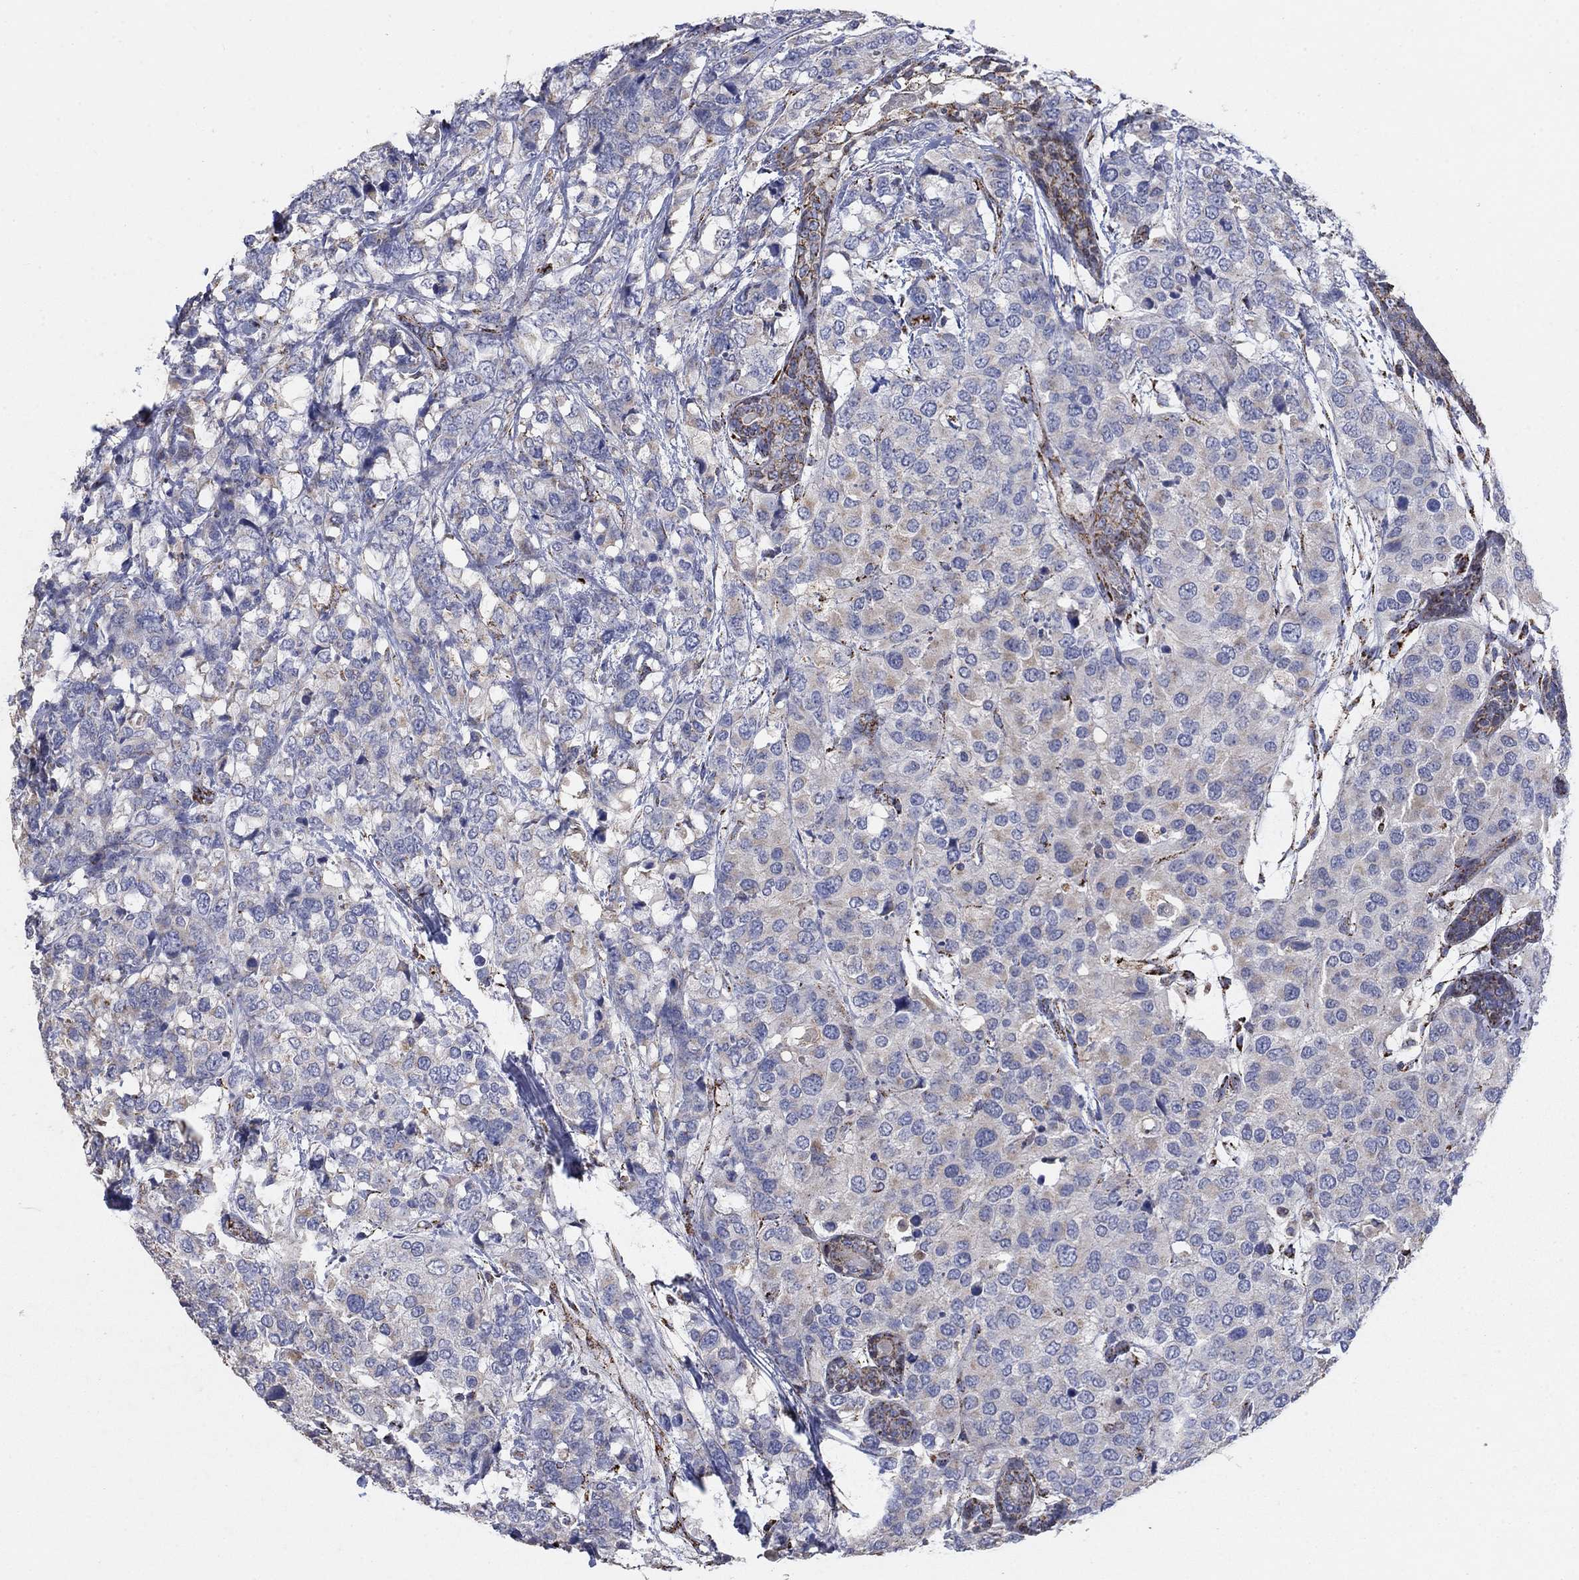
{"staining": {"intensity": "weak", "quantity": "25%-75%", "location": "cytoplasmic/membranous"}, "tissue": "breast cancer", "cell_type": "Tumor cells", "image_type": "cancer", "snomed": [{"axis": "morphology", "description": "Lobular carcinoma"}, {"axis": "topography", "description": "Breast"}], "caption": "Immunohistochemistry (IHC) of breast lobular carcinoma reveals low levels of weak cytoplasmic/membranous positivity in approximately 25%-75% of tumor cells.", "gene": "PNPLA2", "patient": {"sex": "female", "age": 59}}